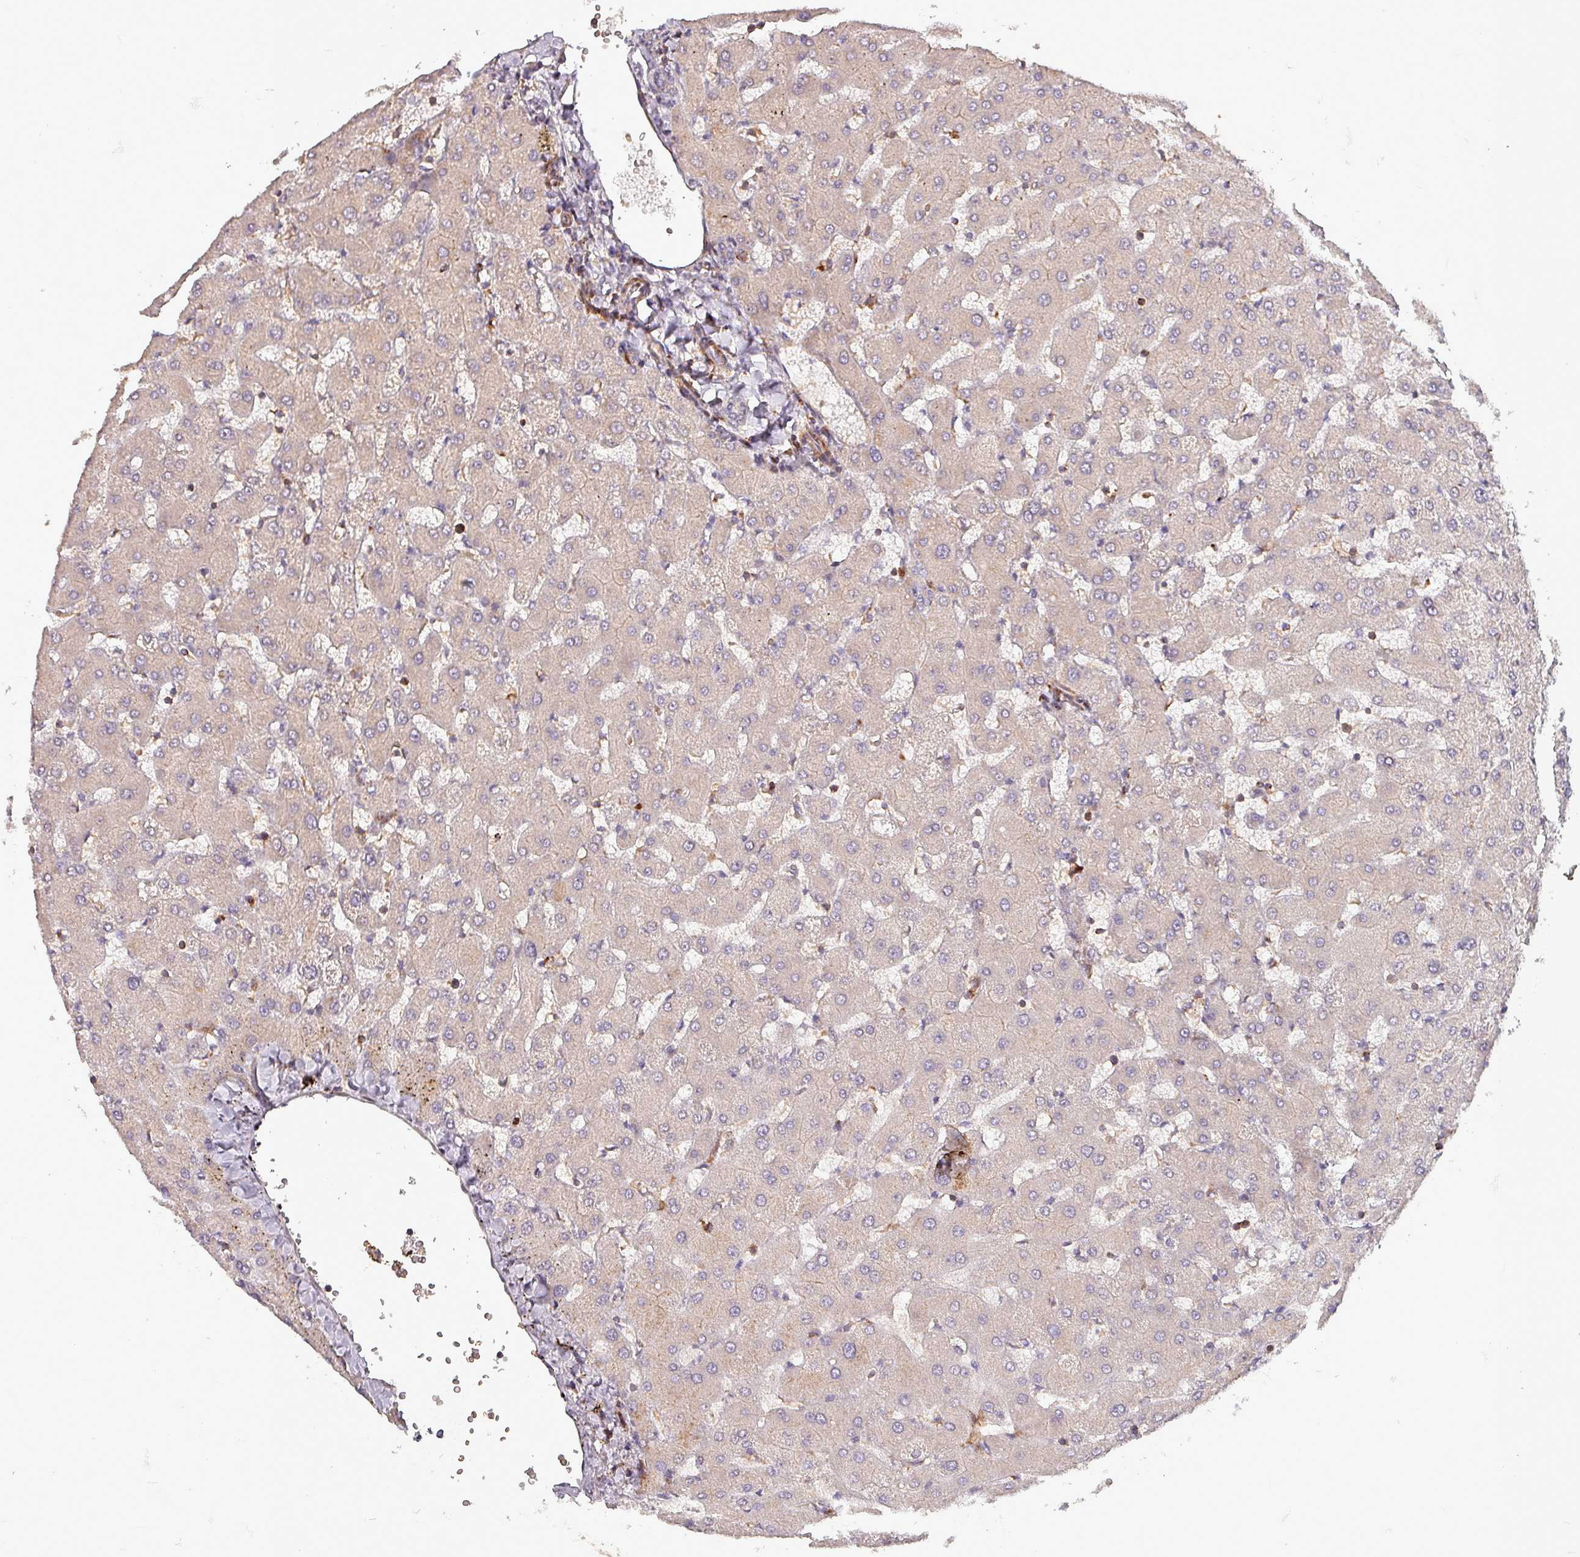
{"staining": {"intensity": "negative", "quantity": "none", "location": "none"}, "tissue": "liver", "cell_type": "Cholangiocytes", "image_type": "normal", "snomed": [{"axis": "morphology", "description": "Normal tissue, NOS"}, {"axis": "topography", "description": "Liver"}], "caption": "This is a histopathology image of IHC staining of normal liver, which shows no staining in cholangiocytes. (IHC, brightfield microscopy, high magnification).", "gene": "TPRA1", "patient": {"sex": "female", "age": 63}}